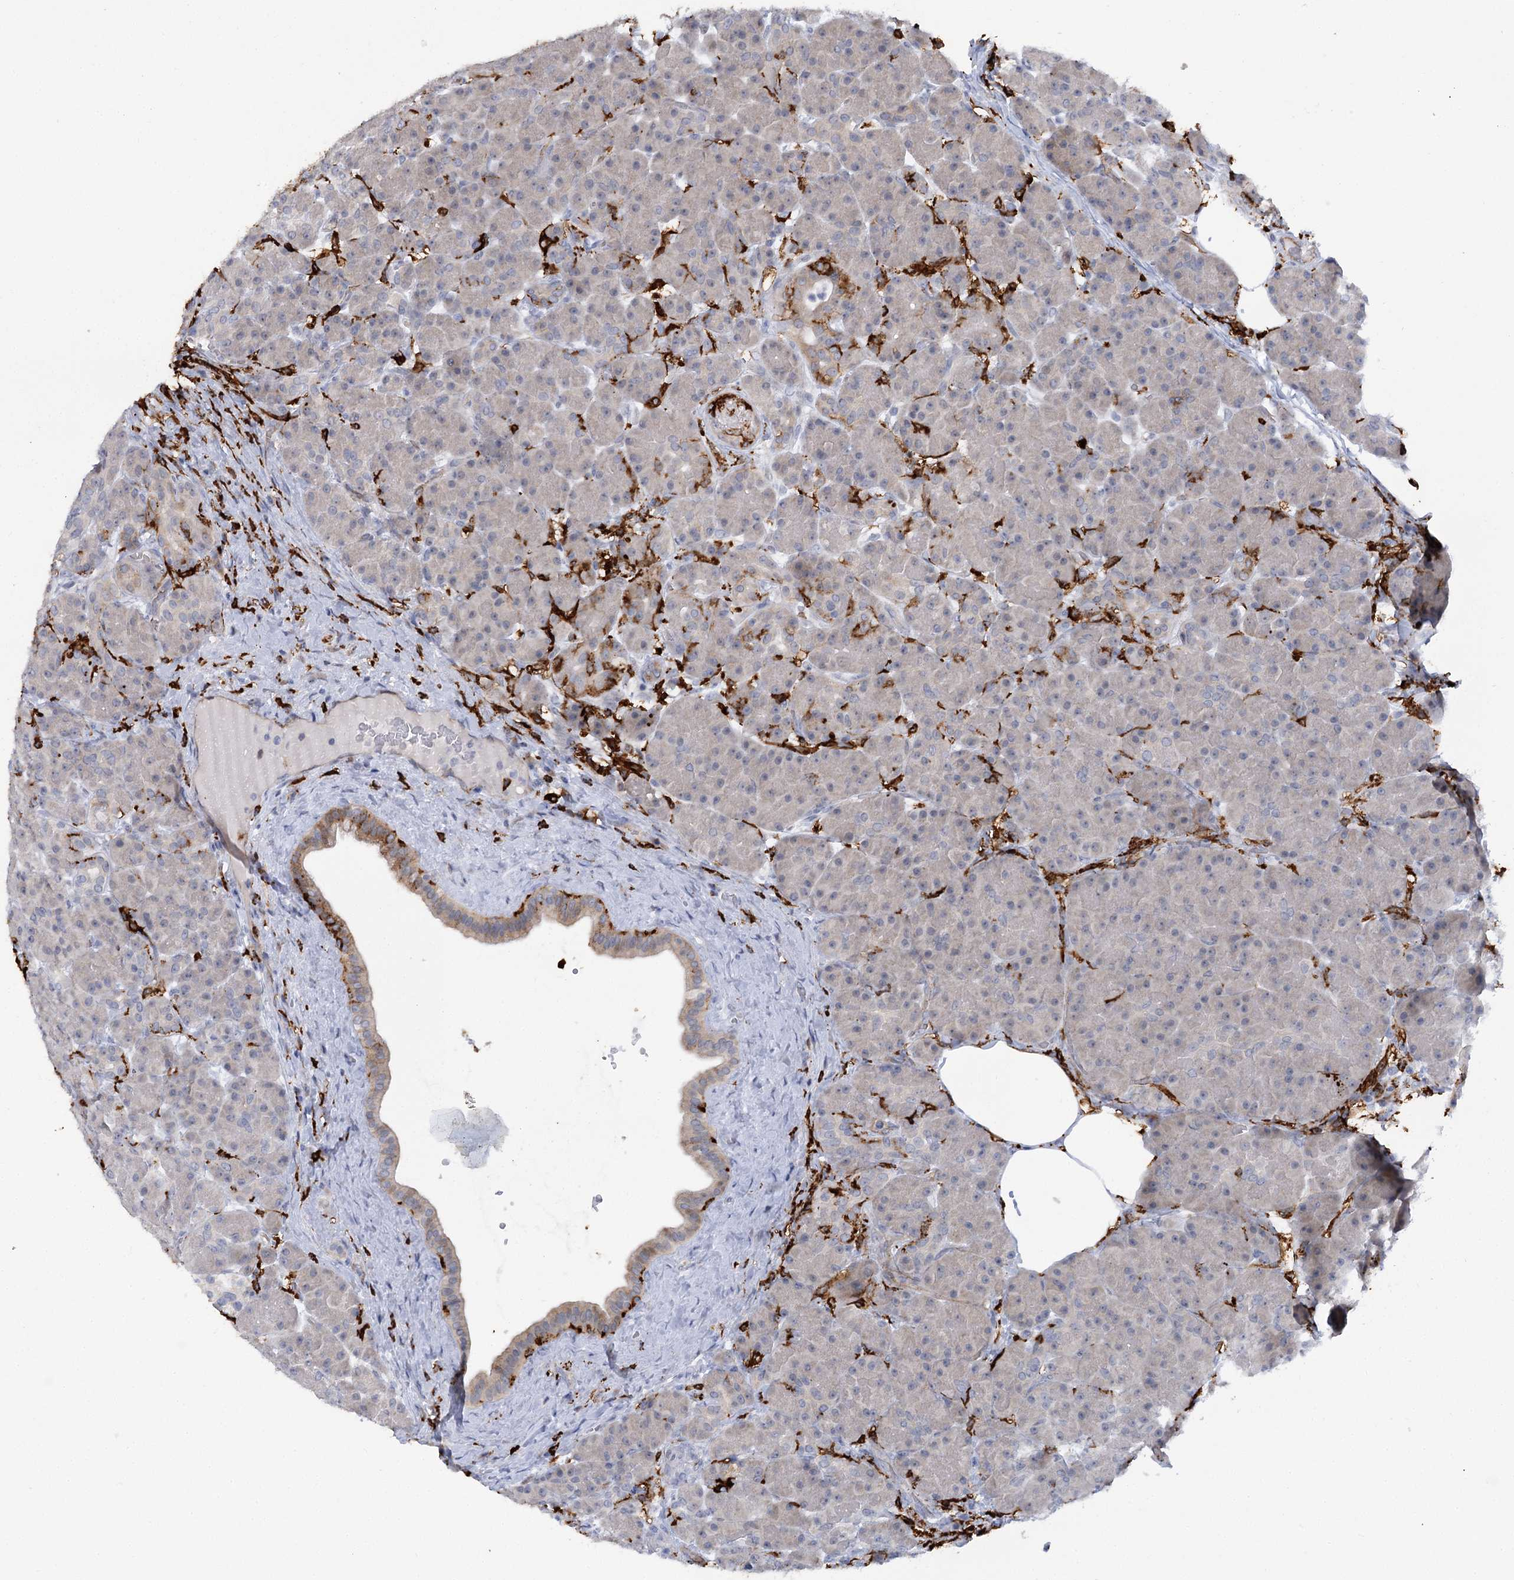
{"staining": {"intensity": "negative", "quantity": "none", "location": "none"}, "tissue": "pancreas", "cell_type": "Exocrine glandular cells", "image_type": "normal", "snomed": [{"axis": "morphology", "description": "Normal tissue, NOS"}, {"axis": "topography", "description": "Pancreas"}], "caption": "This is an immunohistochemistry photomicrograph of normal pancreas. There is no expression in exocrine glandular cells.", "gene": "PIWIL4", "patient": {"sex": "male", "age": 63}}